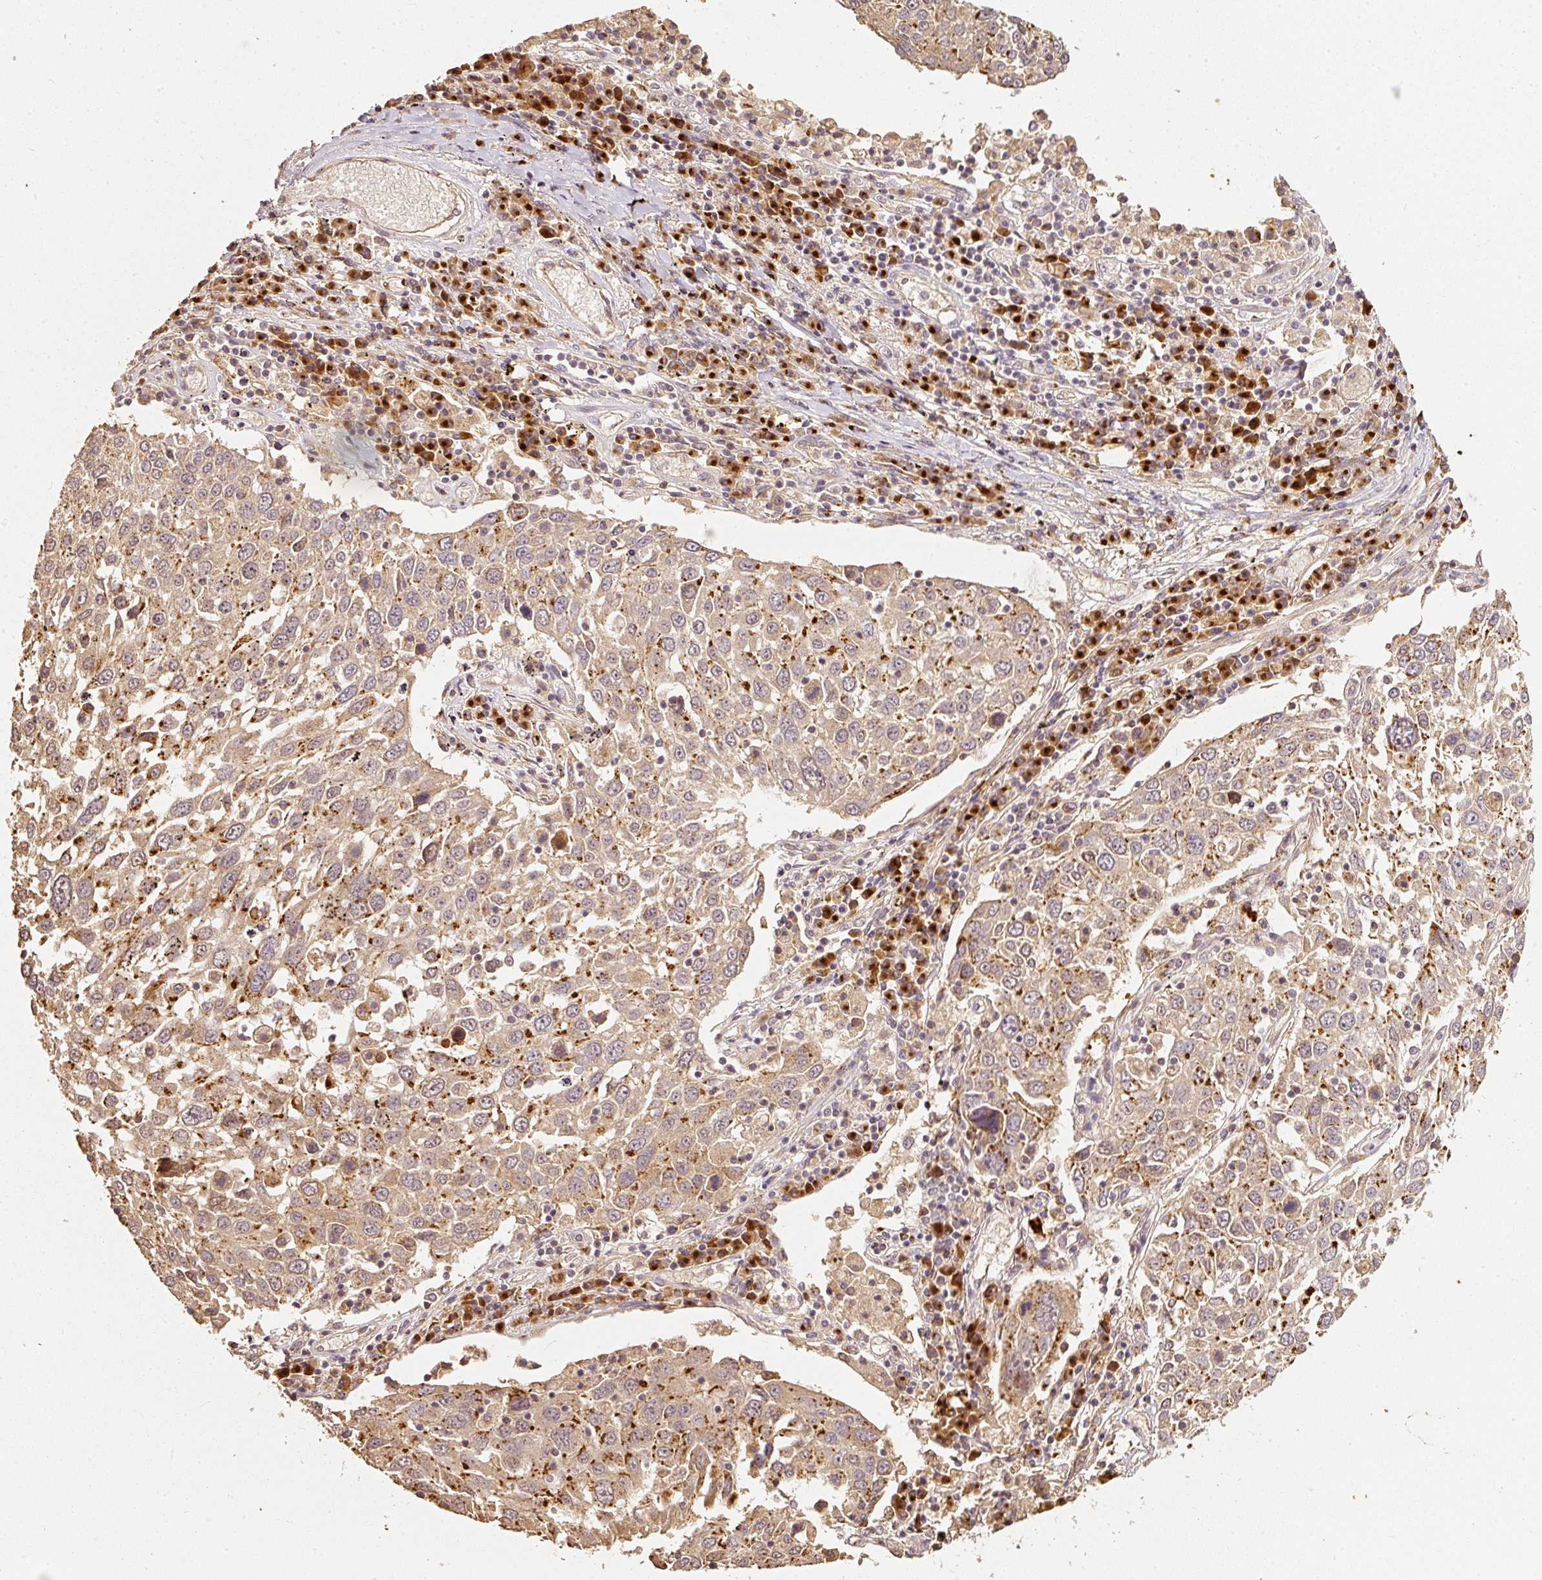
{"staining": {"intensity": "moderate", "quantity": ">75%", "location": "cytoplasmic/membranous"}, "tissue": "lung cancer", "cell_type": "Tumor cells", "image_type": "cancer", "snomed": [{"axis": "morphology", "description": "Squamous cell carcinoma, NOS"}, {"axis": "topography", "description": "Lung"}], "caption": "Immunohistochemical staining of lung squamous cell carcinoma reveals medium levels of moderate cytoplasmic/membranous protein positivity in approximately >75% of tumor cells.", "gene": "FUT8", "patient": {"sex": "male", "age": 65}}